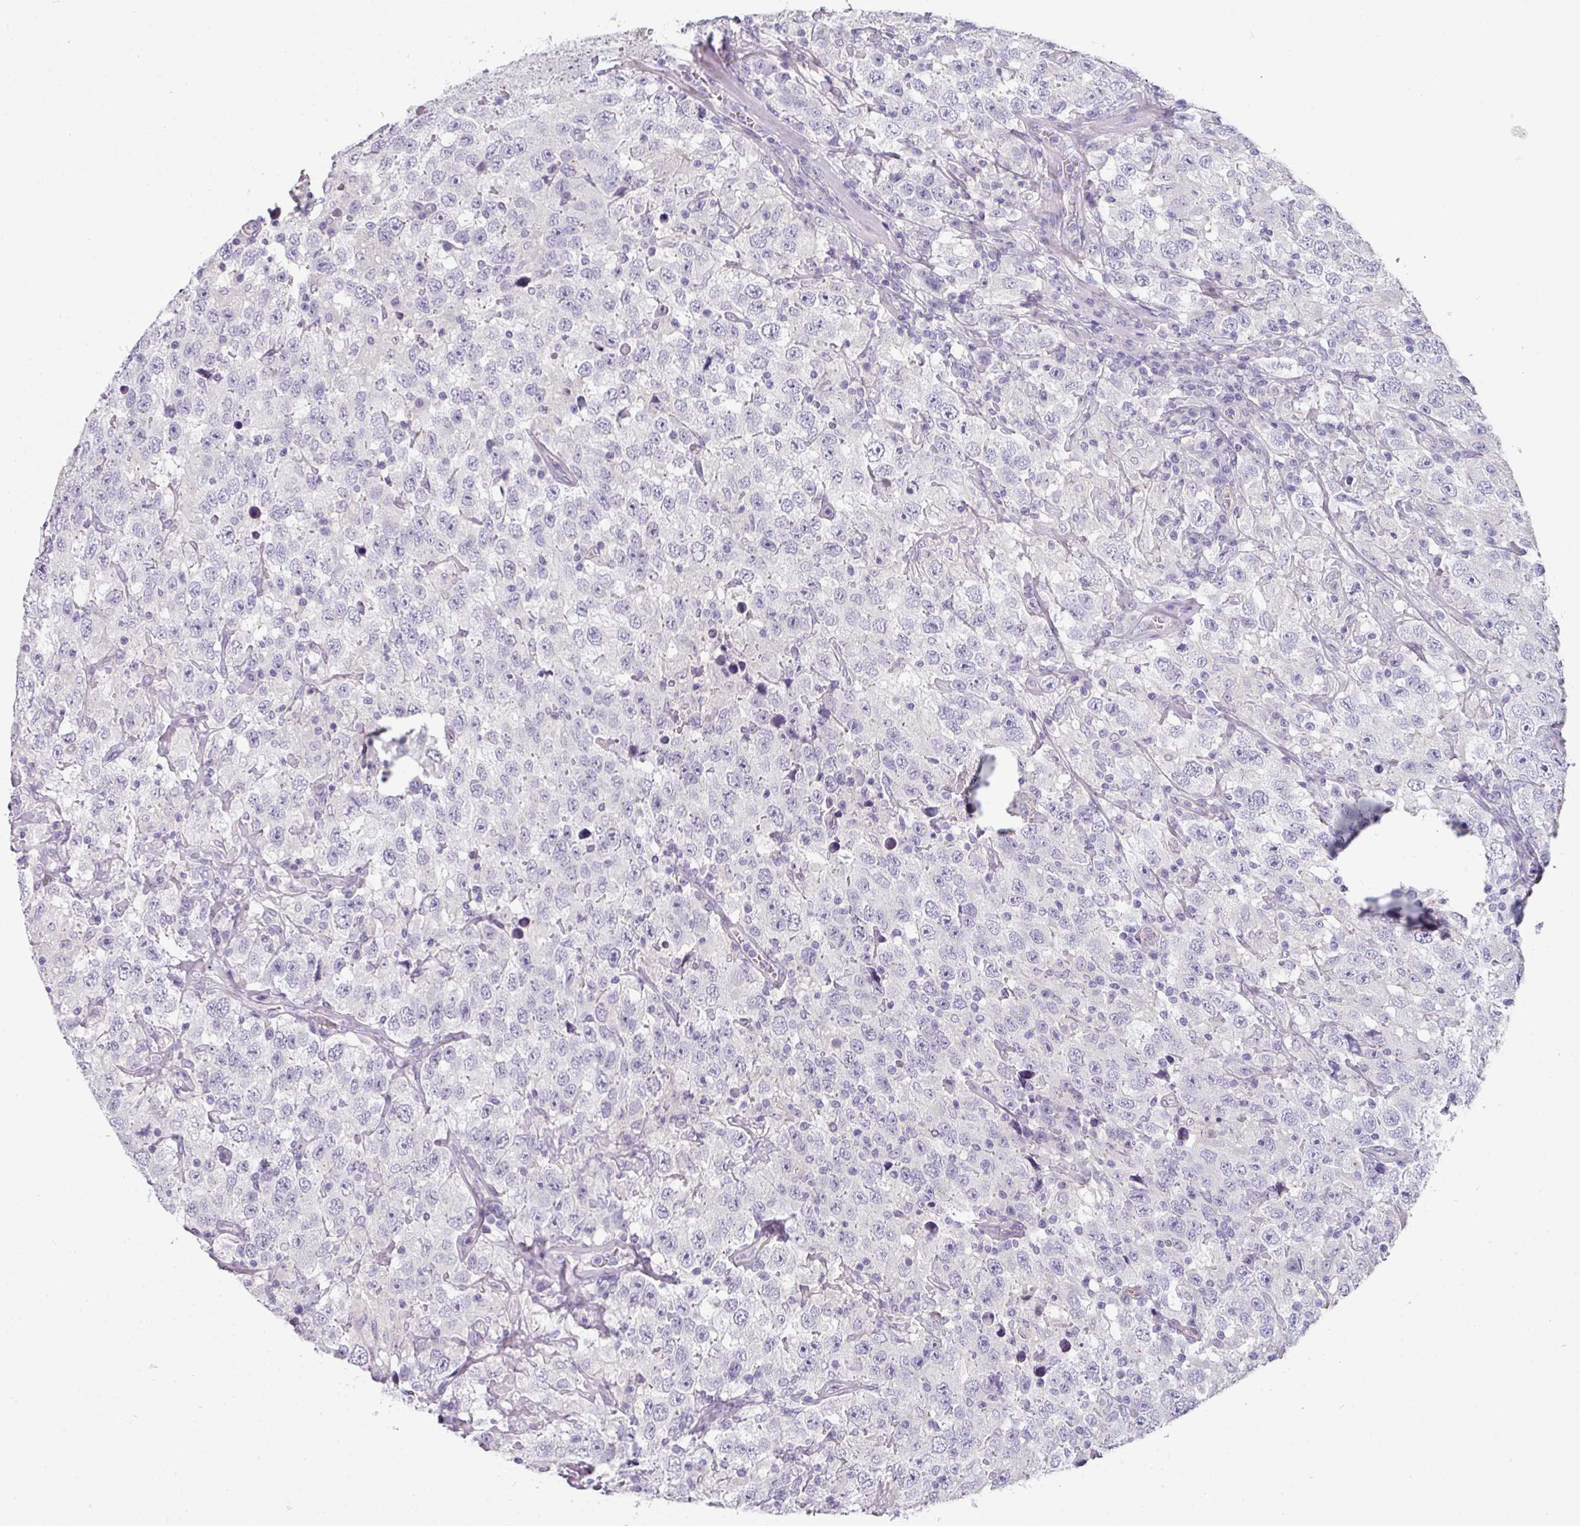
{"staining": {"intensity": "negative", "quantity": "none", "location": "none"}, "tissue": "testis cancer", "cell_type": "Tumor cells", "image_type": "cancer", "snomed": [{"axis": "morphology", "description": "Seminoma, NOS"}, {"axis": "topography", "description": "Testis"}], "caption": "High power microscopy micrograph of an immunohistochemistry histopathology image of testis cancer, revealing no significant staining in tumor cells.", "gene": "SLC17A7", "patient": {"sex": "male", "age": 41}}